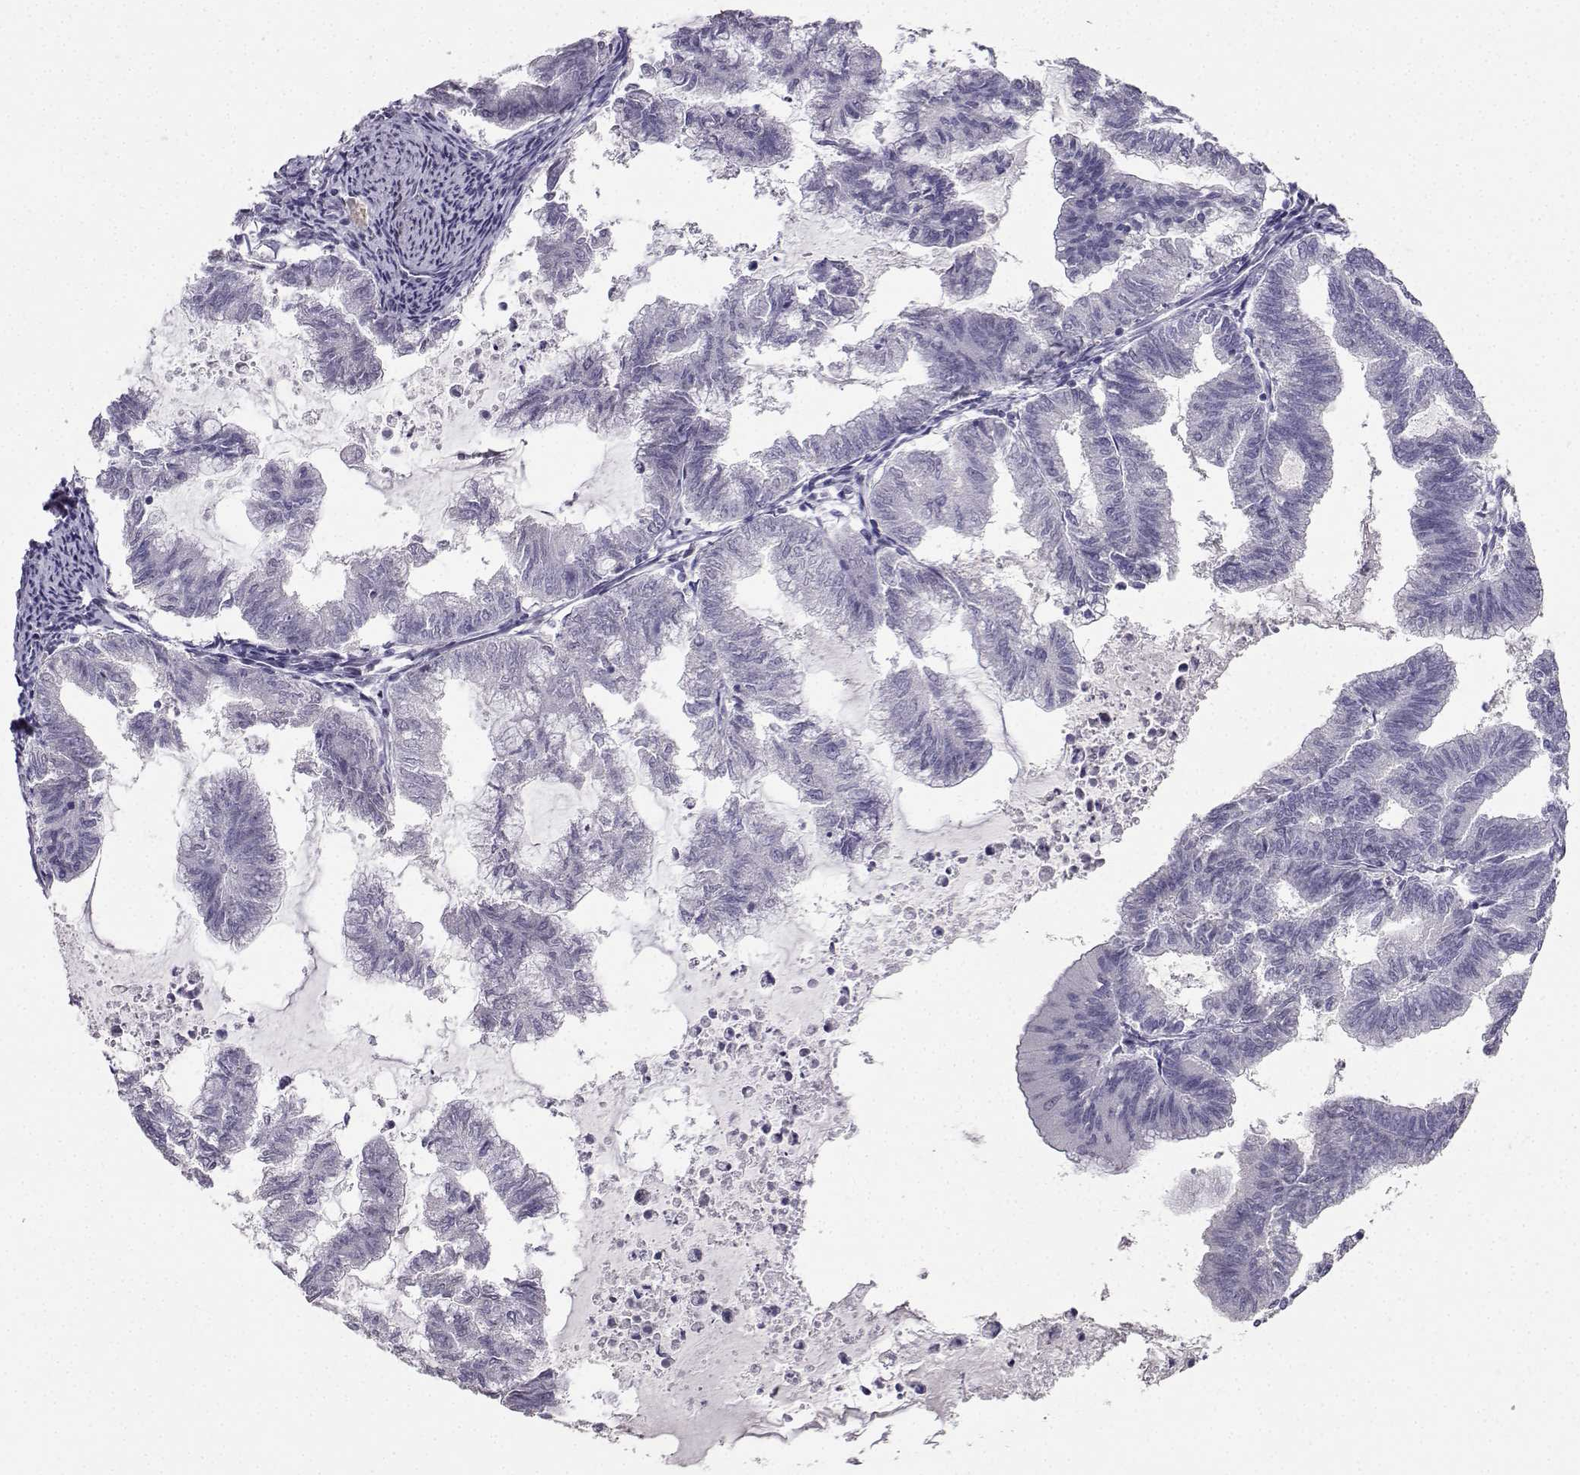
{"staining": {"intensity": "negative", "quantity": "none", "location": "none"}, "tissue": "endometrial cancer", "cell_type": "Tumor cells", "image_type": "cancer", "snomed": [{"axis": "morphology", "description": "Adenocarcinoma, NOS"}, {"axis": "topography", "description": "Endometrium"}], "caption": "Protein analysis of endometrial cancer (adenocarcinoma) displays no significant positivity in tumor cells. (DAB immunohistochemistry (IHC) with hematoxylin counter stain).", "gene": "CARTPT", "patient": {"sex": "female", "age": 79}}